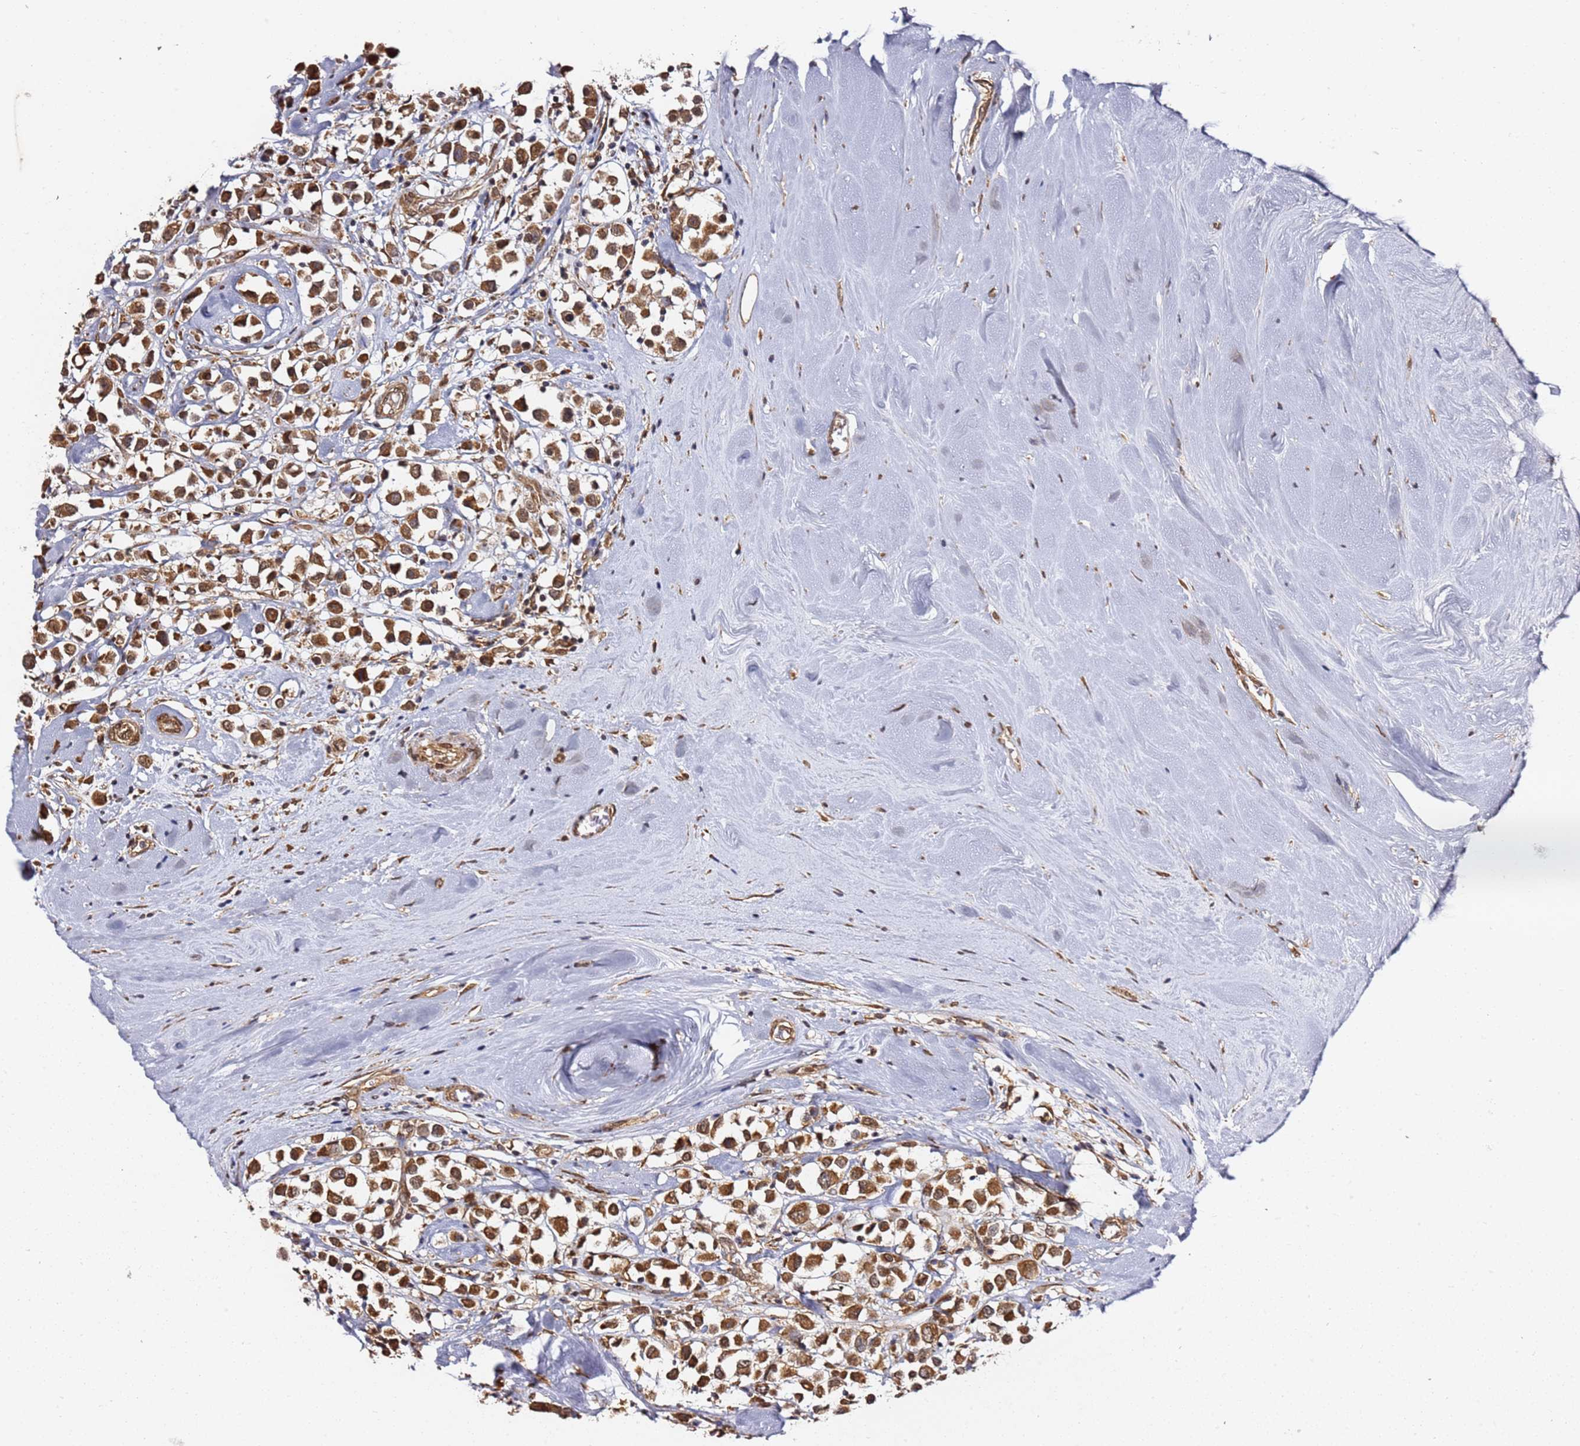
{"staining": {"intensity": "strong", "quantity": ">75%", "location": "cytoplasmic/membranous"}, "tissue": "breast cancer", "cell_type": "Tumor cells", "image_type": "cancer", "snomed": [{"axis": "morphology", "description": "Duct carcinoma"}, {"axis": "topography", "description": "Breast"}], "caption": "Immunohistochemical staining of invasive ductal carcinoma (breast) exhibits high levels of strong cytoplasmic/membranous protein staining in approximately >75% of tumor cells.", "gene": "PRKAB2", "patient": {"sex": "female", "age": 61}}